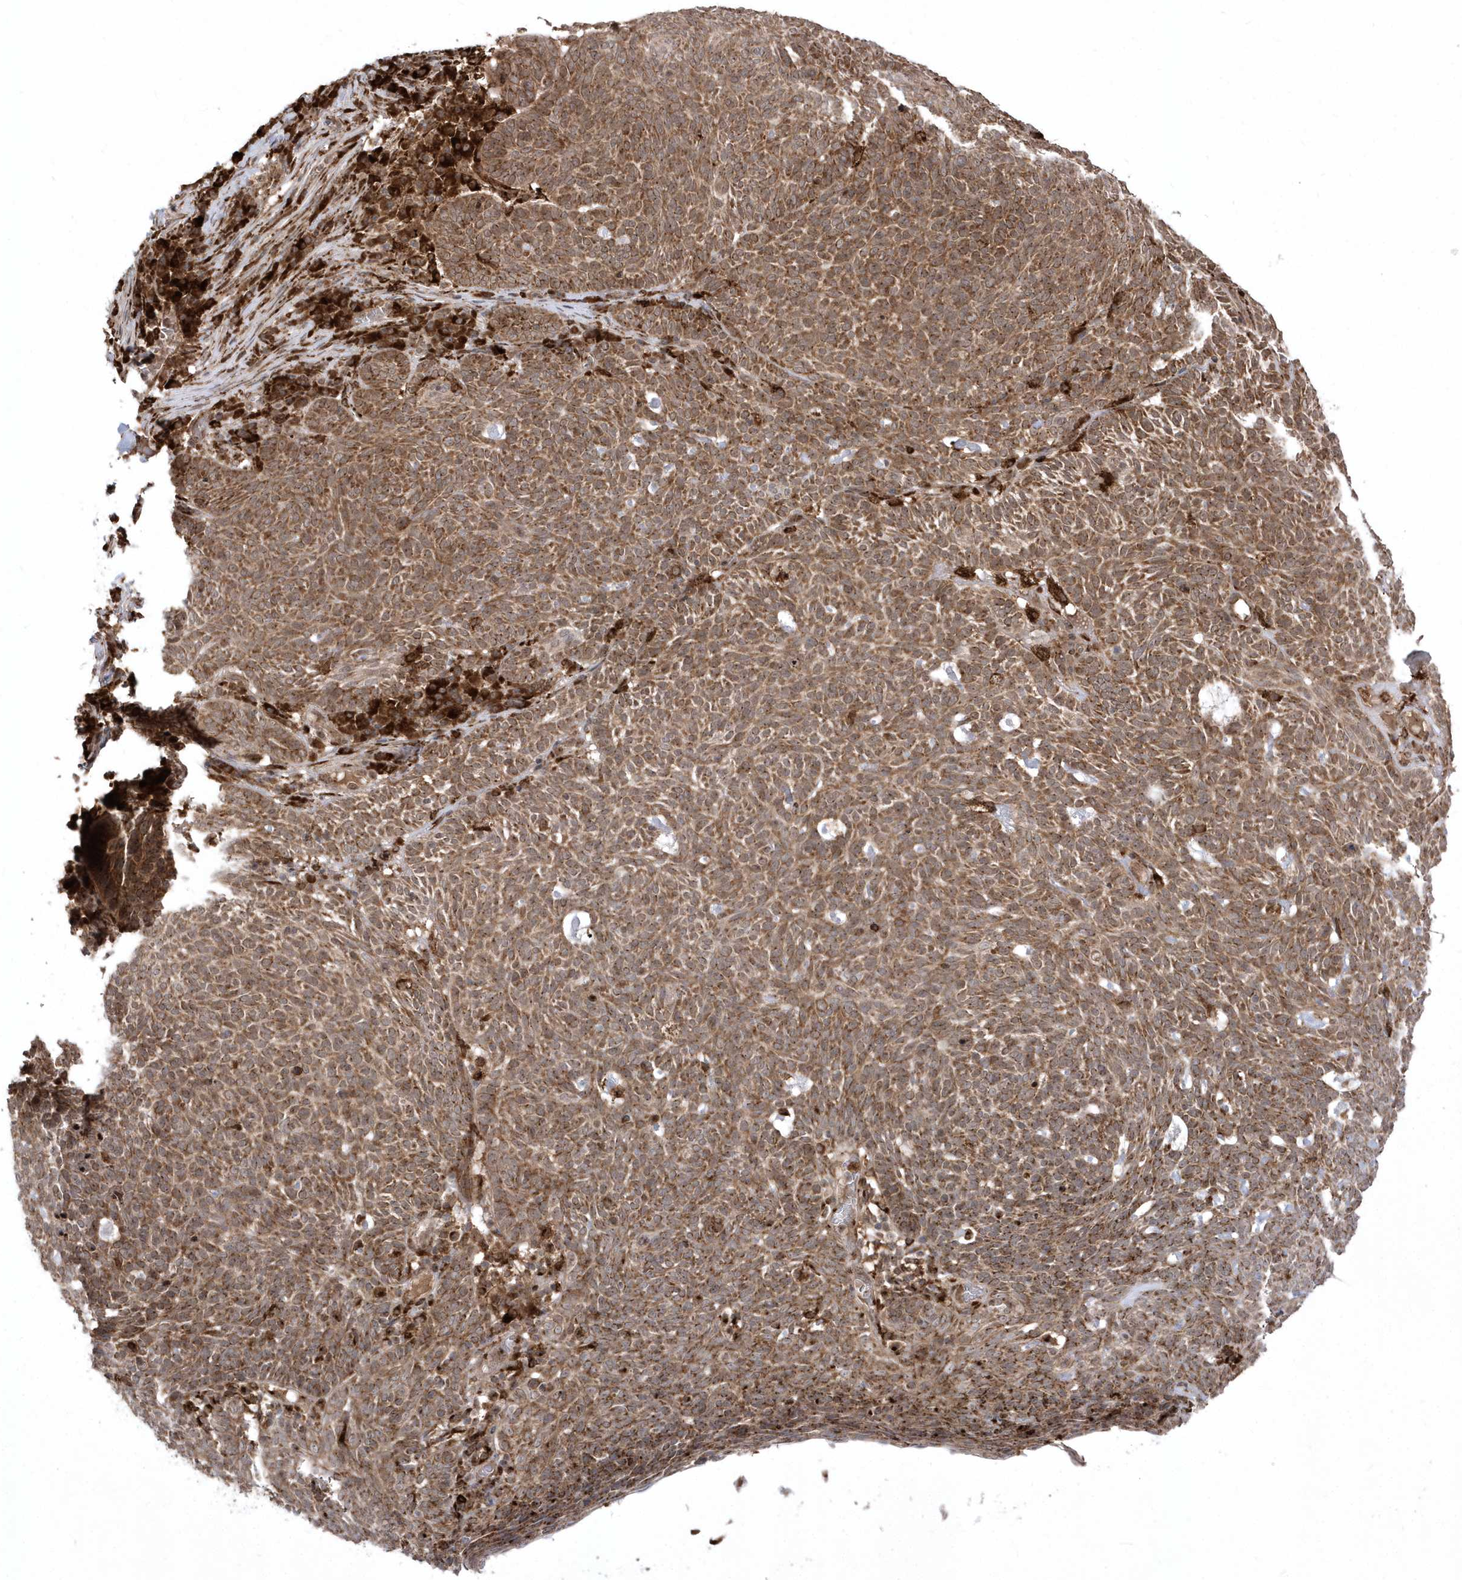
{"staining": {"intensity": "moderate", "quantity": ">75%", "location": "cytoplasmic/membranous"}, "tissue": "skin cancer", "cell_type": "Tumor cells", "image_type": "cancer", "snomed": [{"axis": "morphology", "description": "Squamous cell carcinoma, NOS"}, {"axis": "topography", "description": "Skin"}], "caption": "Human skin cancer (squamous cell carcinoma) stained with a brown dye demonstrates moderate cytoplasmic/membranous positive staining in about >75% of tumor cells.", "gene": "EPC2", "patient": {"sex": "female", "age": 90}}